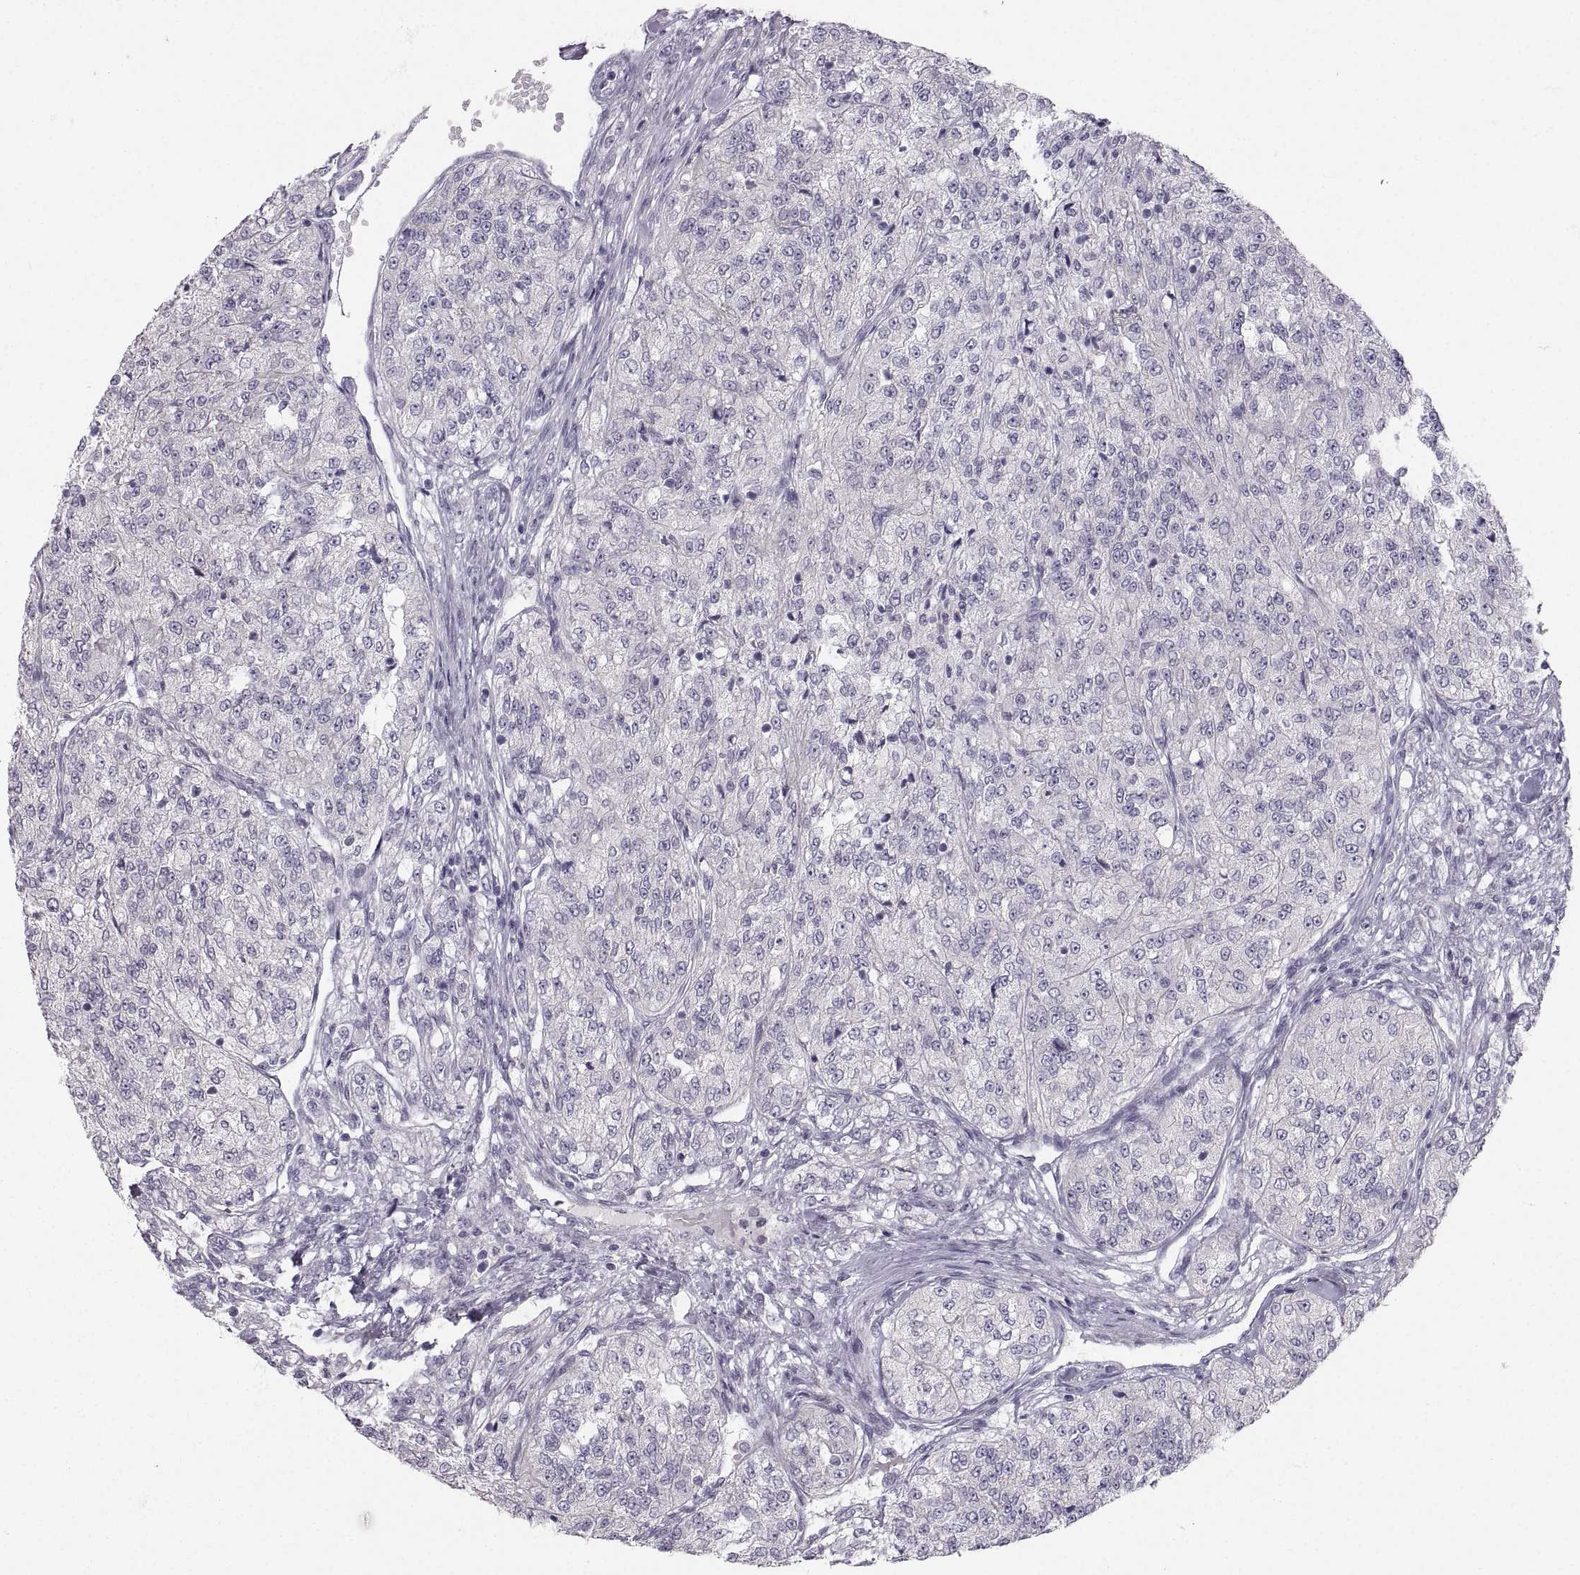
{"staining": {"intensity": "negative", "quantity": "none", "location": "none"}, "tissue": "renal cancer", "cell_type": "Tumor cells", "image_type": "cancer", "snomed": [{"axis": "morphology", "description": "Adenocarcinoma, NOS"}, {"axis": "topography", "description": "Kidney"}], "caption": "Tumor cells are negative for brown protein staining in renal cancer (adenocarcinoma).", "gene": "ZNF185", "patient": {"sex": "female", "age": 63}}